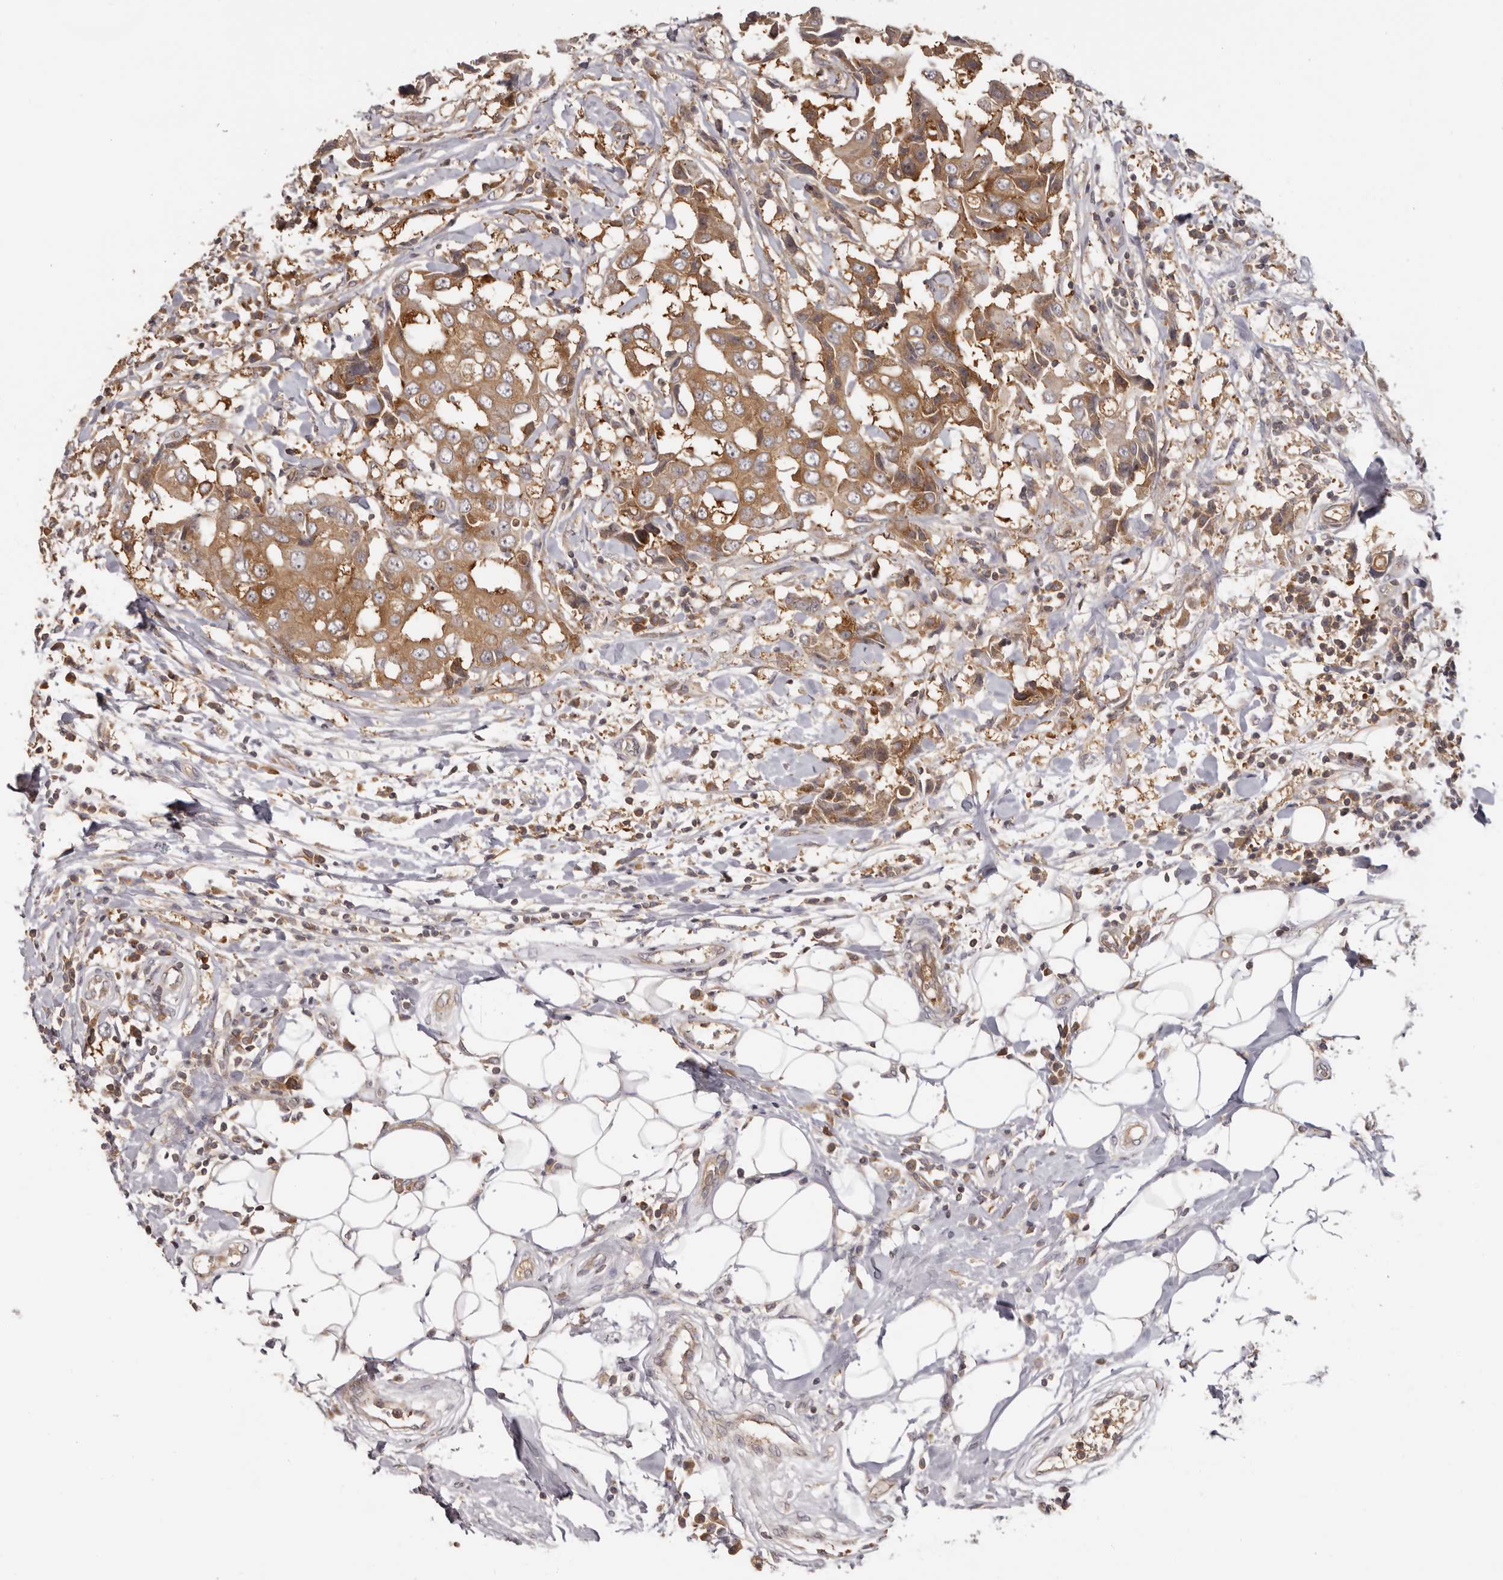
{"staining": {"intensity": "moderate", "quantity": ">75%", "location": "cytoplasmic/membranous"}, "tissue": "breast cancer", "cell_type": "Tumor cells", "image_type": "cancer", "snomed": [{"axis": "morphology", "description": "Duct carcinoma"}, {"axis": "topography", "description": "Breast"}], "caption": "DAB immunohistochemical staining of human breast cancer demonstrates moderate cytoplasmic/membranous protein expression in about >75% of tumor cells.", "gene": "EEF1E1", "patient": {"sex": "female", "age": 27}}